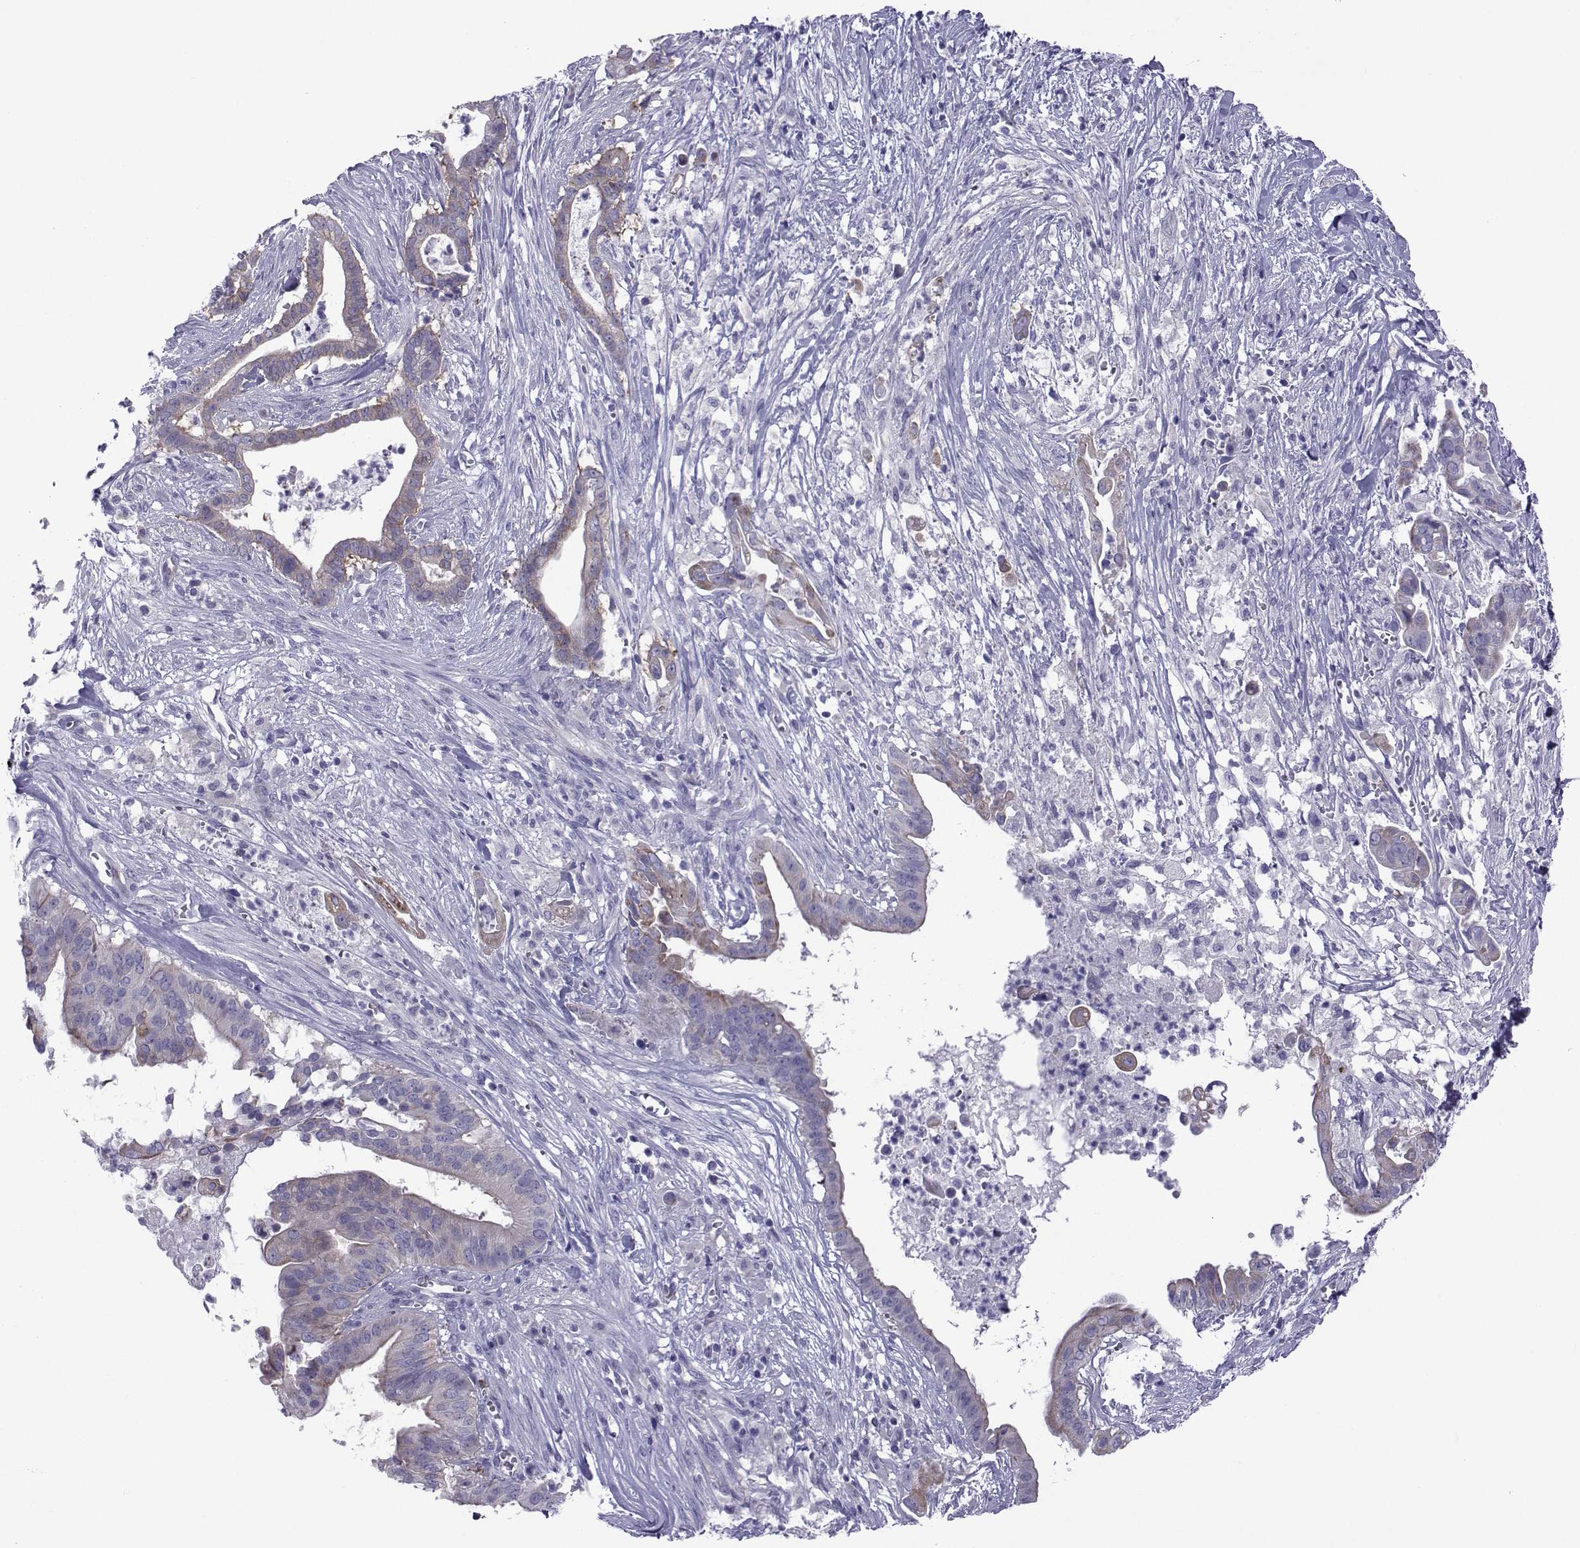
{"staining": {"intensity": "moderate", "quantity": "25%-75%", "location": "cytoplasmic/membranous"}, "tissue": "pancreatic cancer", "cell_type": "Tumor cells", "image_type": "cancer", "snomed": [{"axis": "morphology", "description": "Adenocarcinoma, NOS"}, {"axis": "topography", "description": "Pancreas"}], "caption": "Immunohistochemical staining of adenocarcinoma (pancreatic) displays medium levels of moderate cytoplasmic/membranous expression in approximately 25%-75% of tumor cells.", "gene": "COL22A1", "patient": {"sex": "male", "age": 61}}